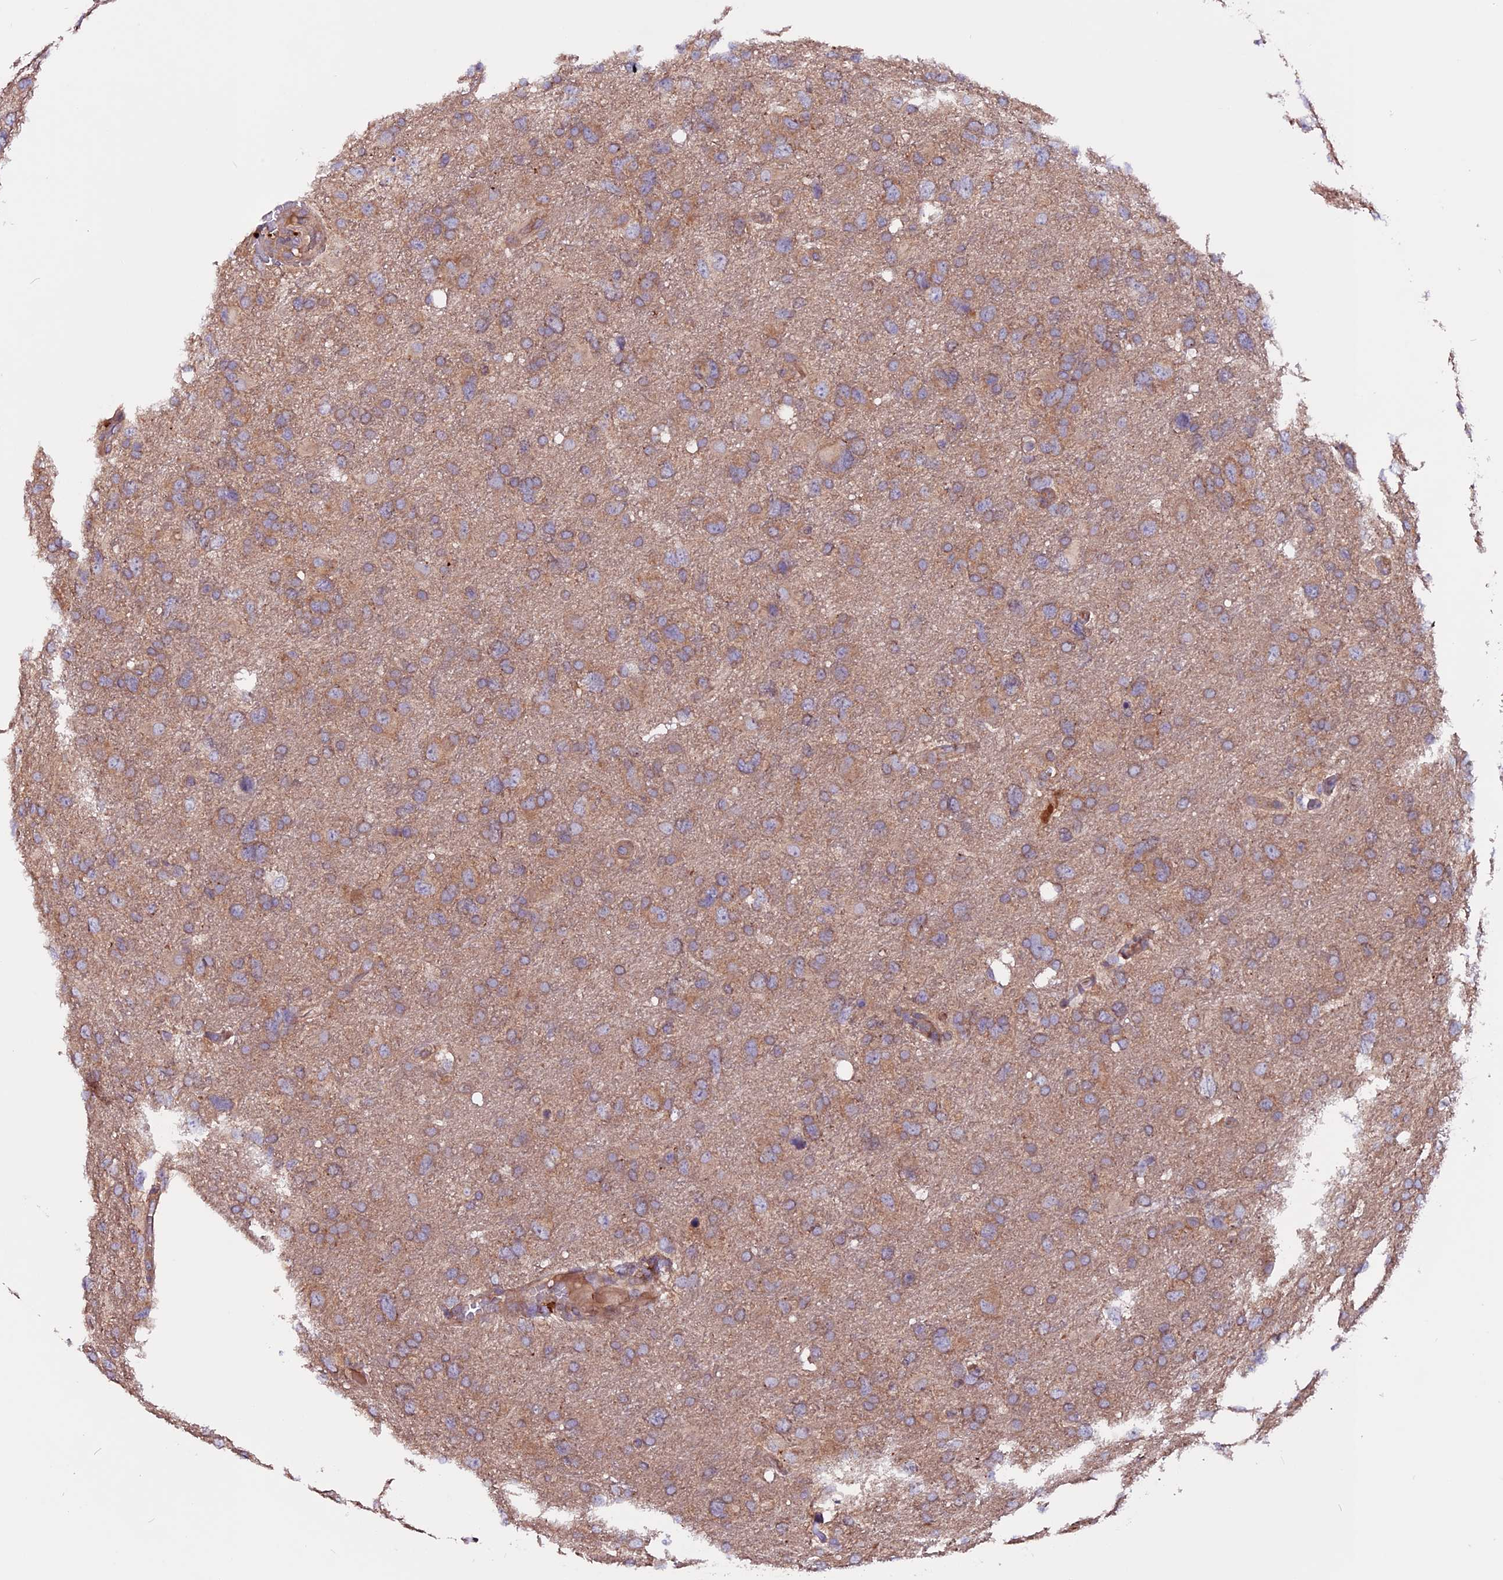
{"staining": {"intensity": "weak", "quantity": ">75%", "location": "cytoplasmic/membranous"}, "tissue": "glioma", "cell_type": "Tumor cells", "image_type": "cancer", "snomed": [{"axis": "morphology", "description": "Glioma, malignant, High grade"}, {"axis": "topography", "description": "Brain"}], "caption": "An immunohistochemistry micrograph of neoplastic tissue is shown. Protein staining in brown highlights weak cytoplasmic/membranous positivity in malignant glioma (high-grade) within tumor cells.", "gene": "ZNF598", "patient": {"sex": "male", "age": 61}}